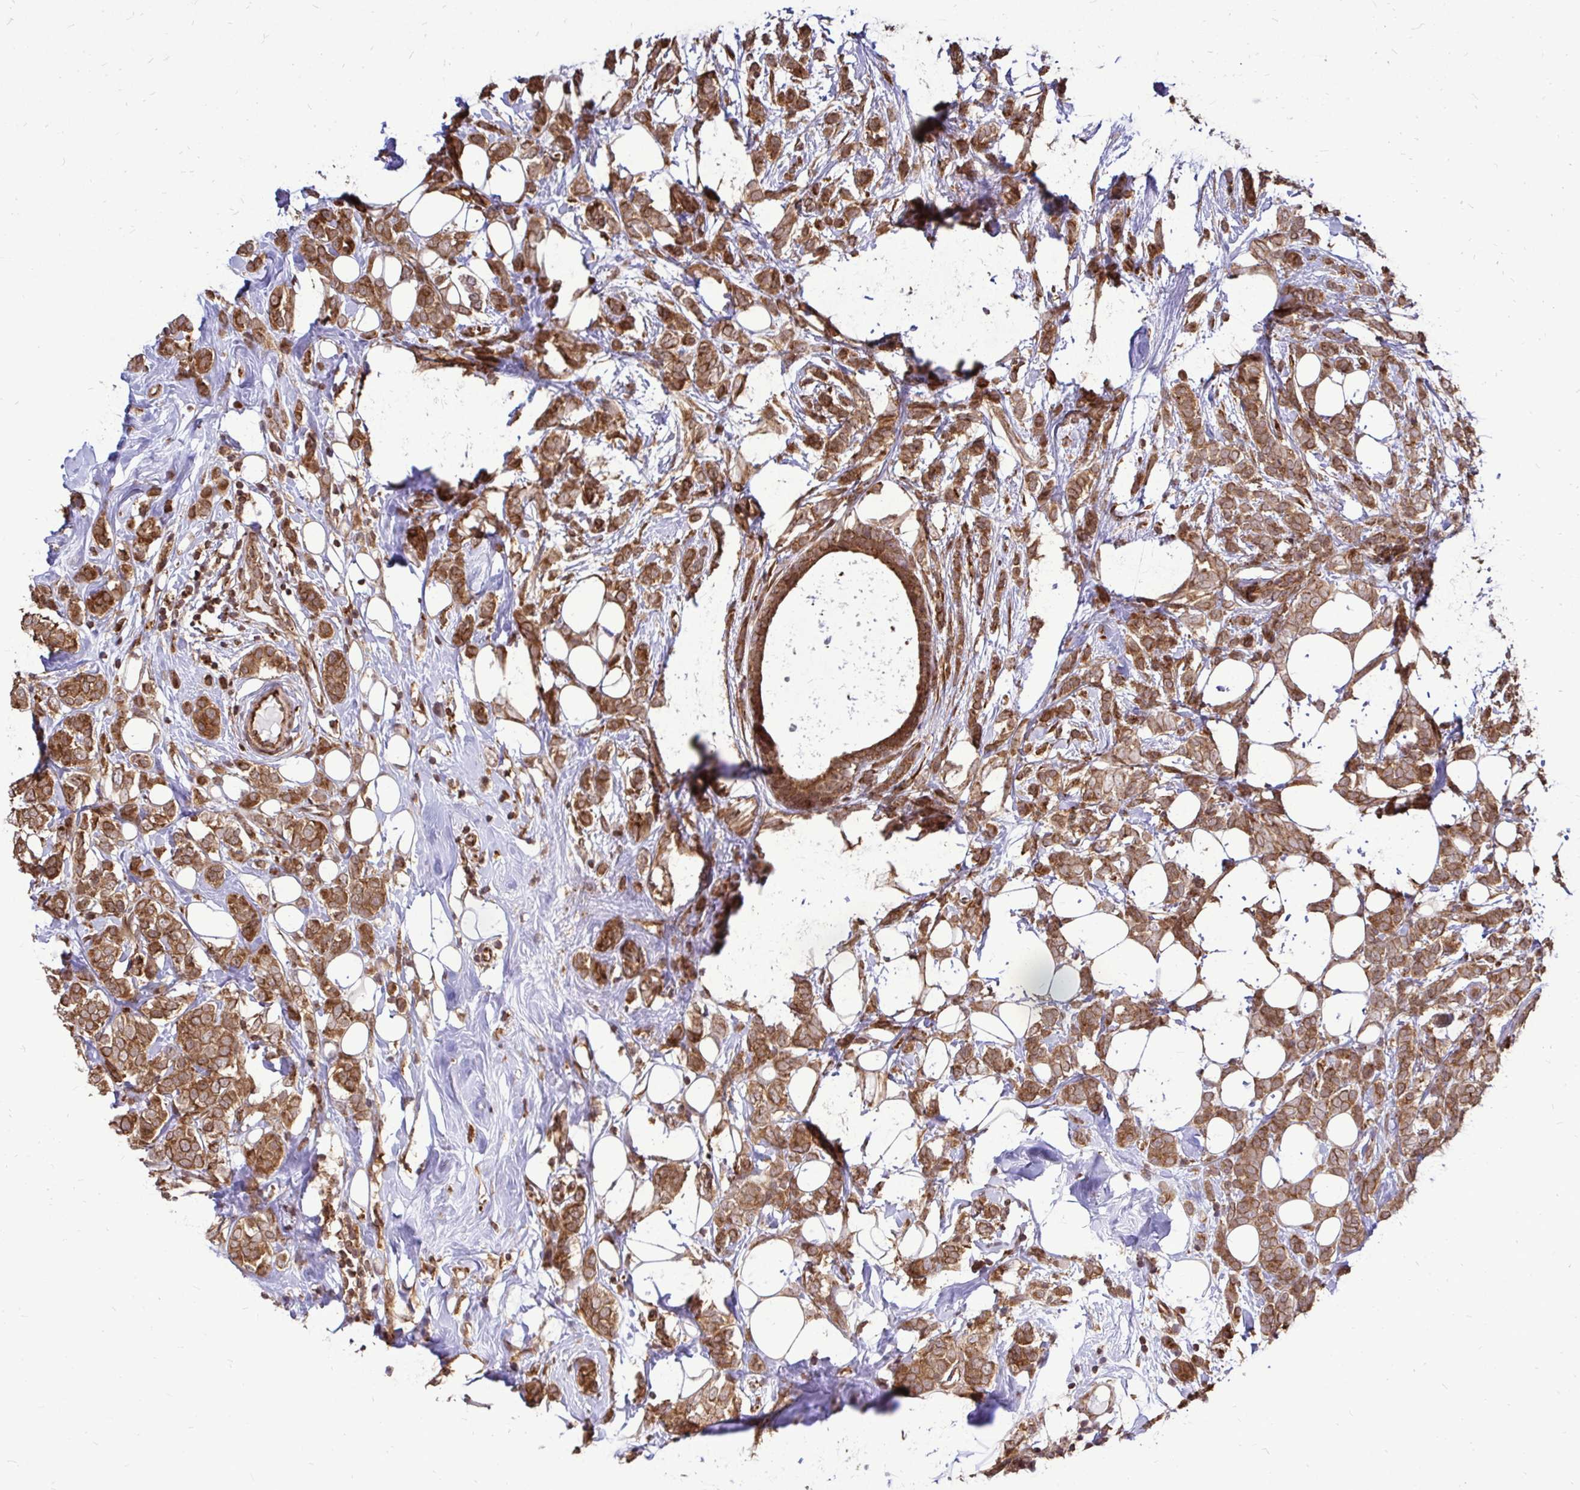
{"staining": {"intensity": "moderate", "quantity": ">75%", "location": "cytoplasmic/membranous"}, "tissue": "breast cancer", "cell_type": "Tumor cells", "image_type": "cancer", "snomed": [{"axis": "morphology", "description": "Lobular carcinoma"}, {"axis": "topography", "description": "Breast"}], "caption": "DAB (3,3'-diaminobenzidine) immunohistochemical staining of human breast cancer (lobular carcinoma) demonstrates moderate cytoplasmic/membranous protein expression in about >75% of tumor cells.", "gene": "FMR1", "patient": {"sex": "female", "age": 49}}